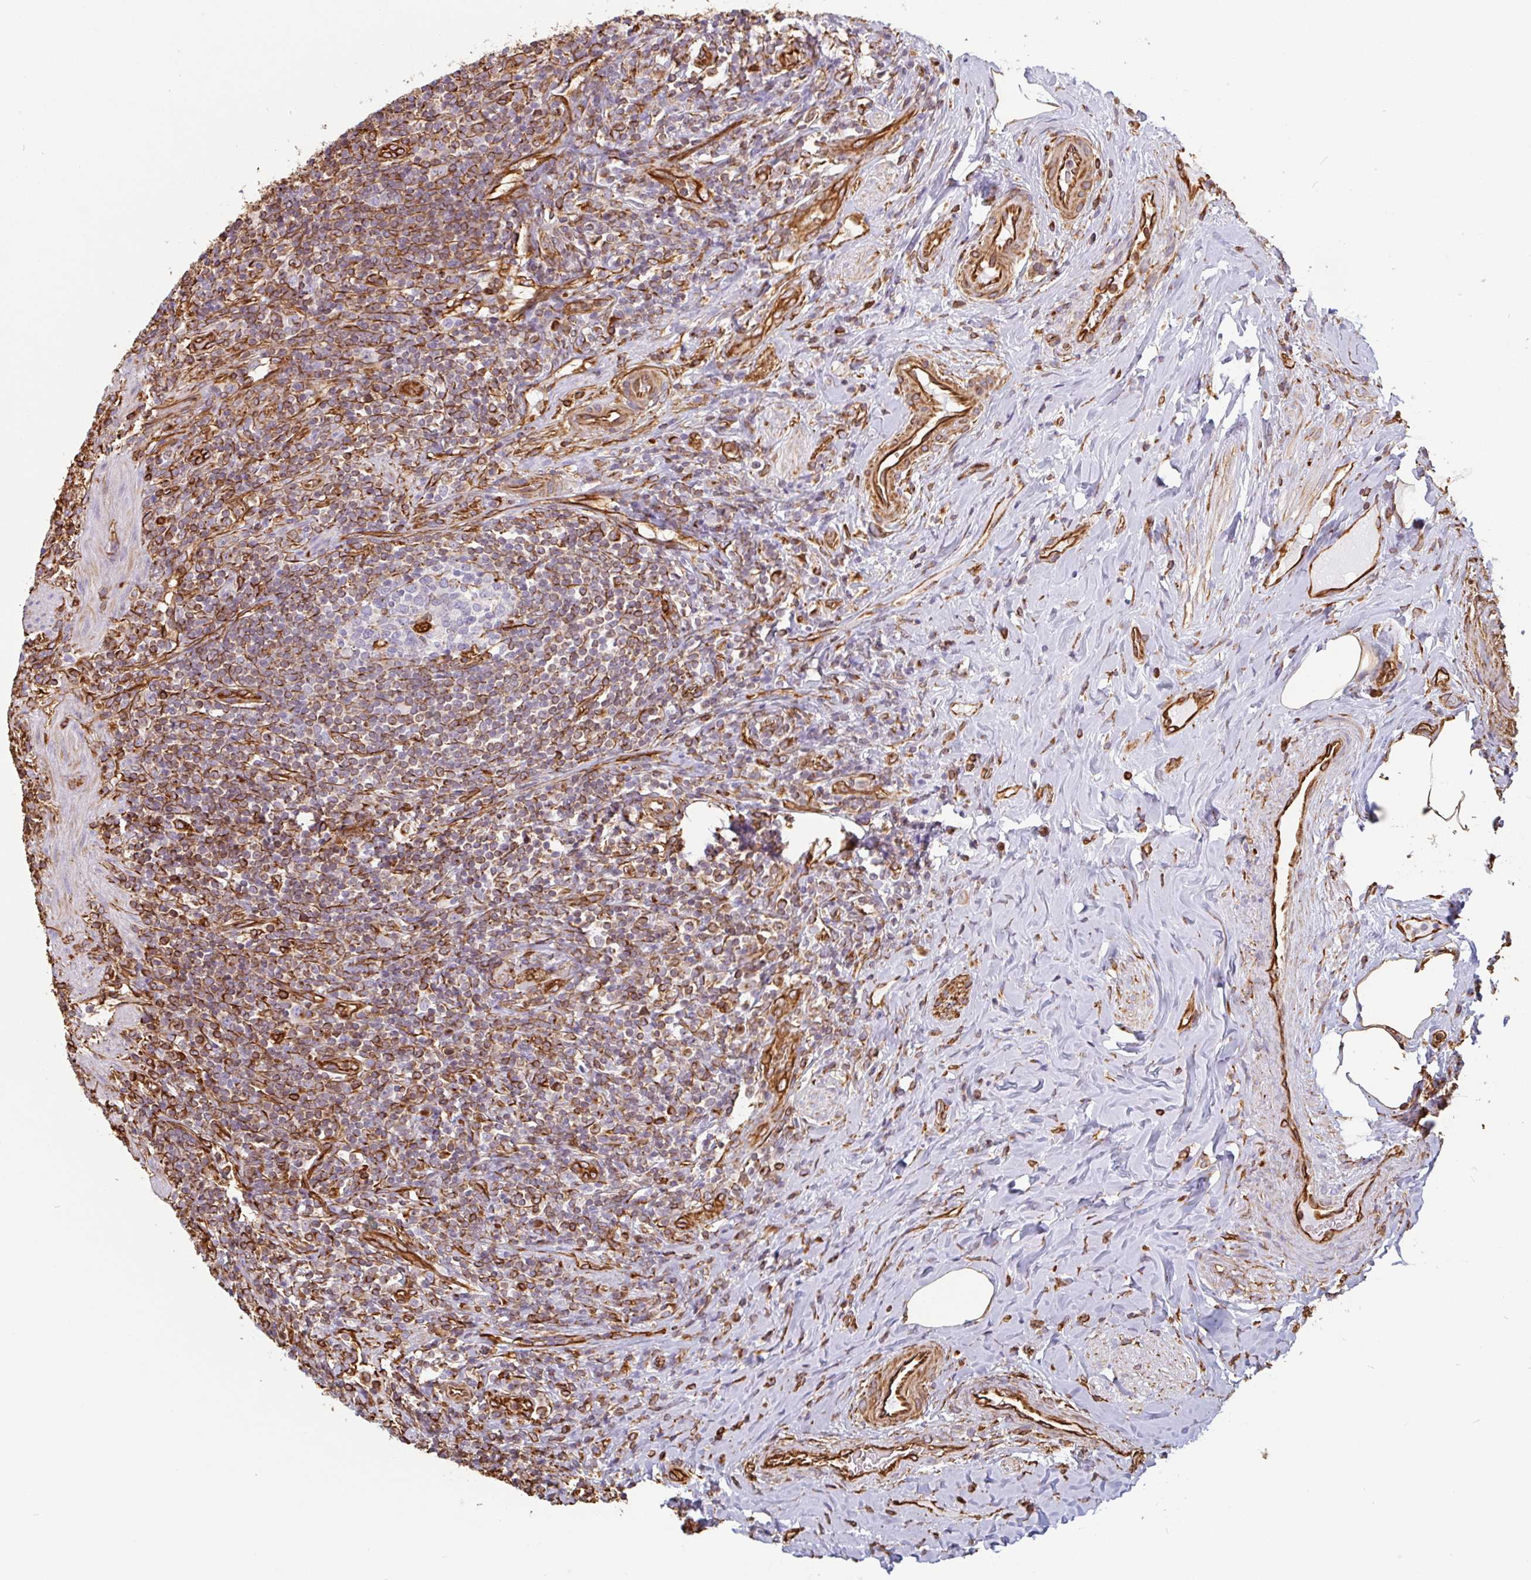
{"staining": {"intensity": "negative", "quantity": "none", "location": "none"}, "tissue": "appendix", "cell_type": "Glandular cells", "image_type": "normal", "snomed": [{"axis": "morphology", "description": "Normal tissue, NOS"}, {"axis": "topography", "description": "Appendix"}], "caption": "Glandular cells show no significant staining in unremarkable appendix. The staining was performed using DAB (3,3'-diaminobenzidine) to visualize the protein expression in brown, while the nuclei were stained in blue with hematoxylin (Magnification: 20x).", "gene": "PPFIA1", "patient": {"sex": "female", "age": 43}}